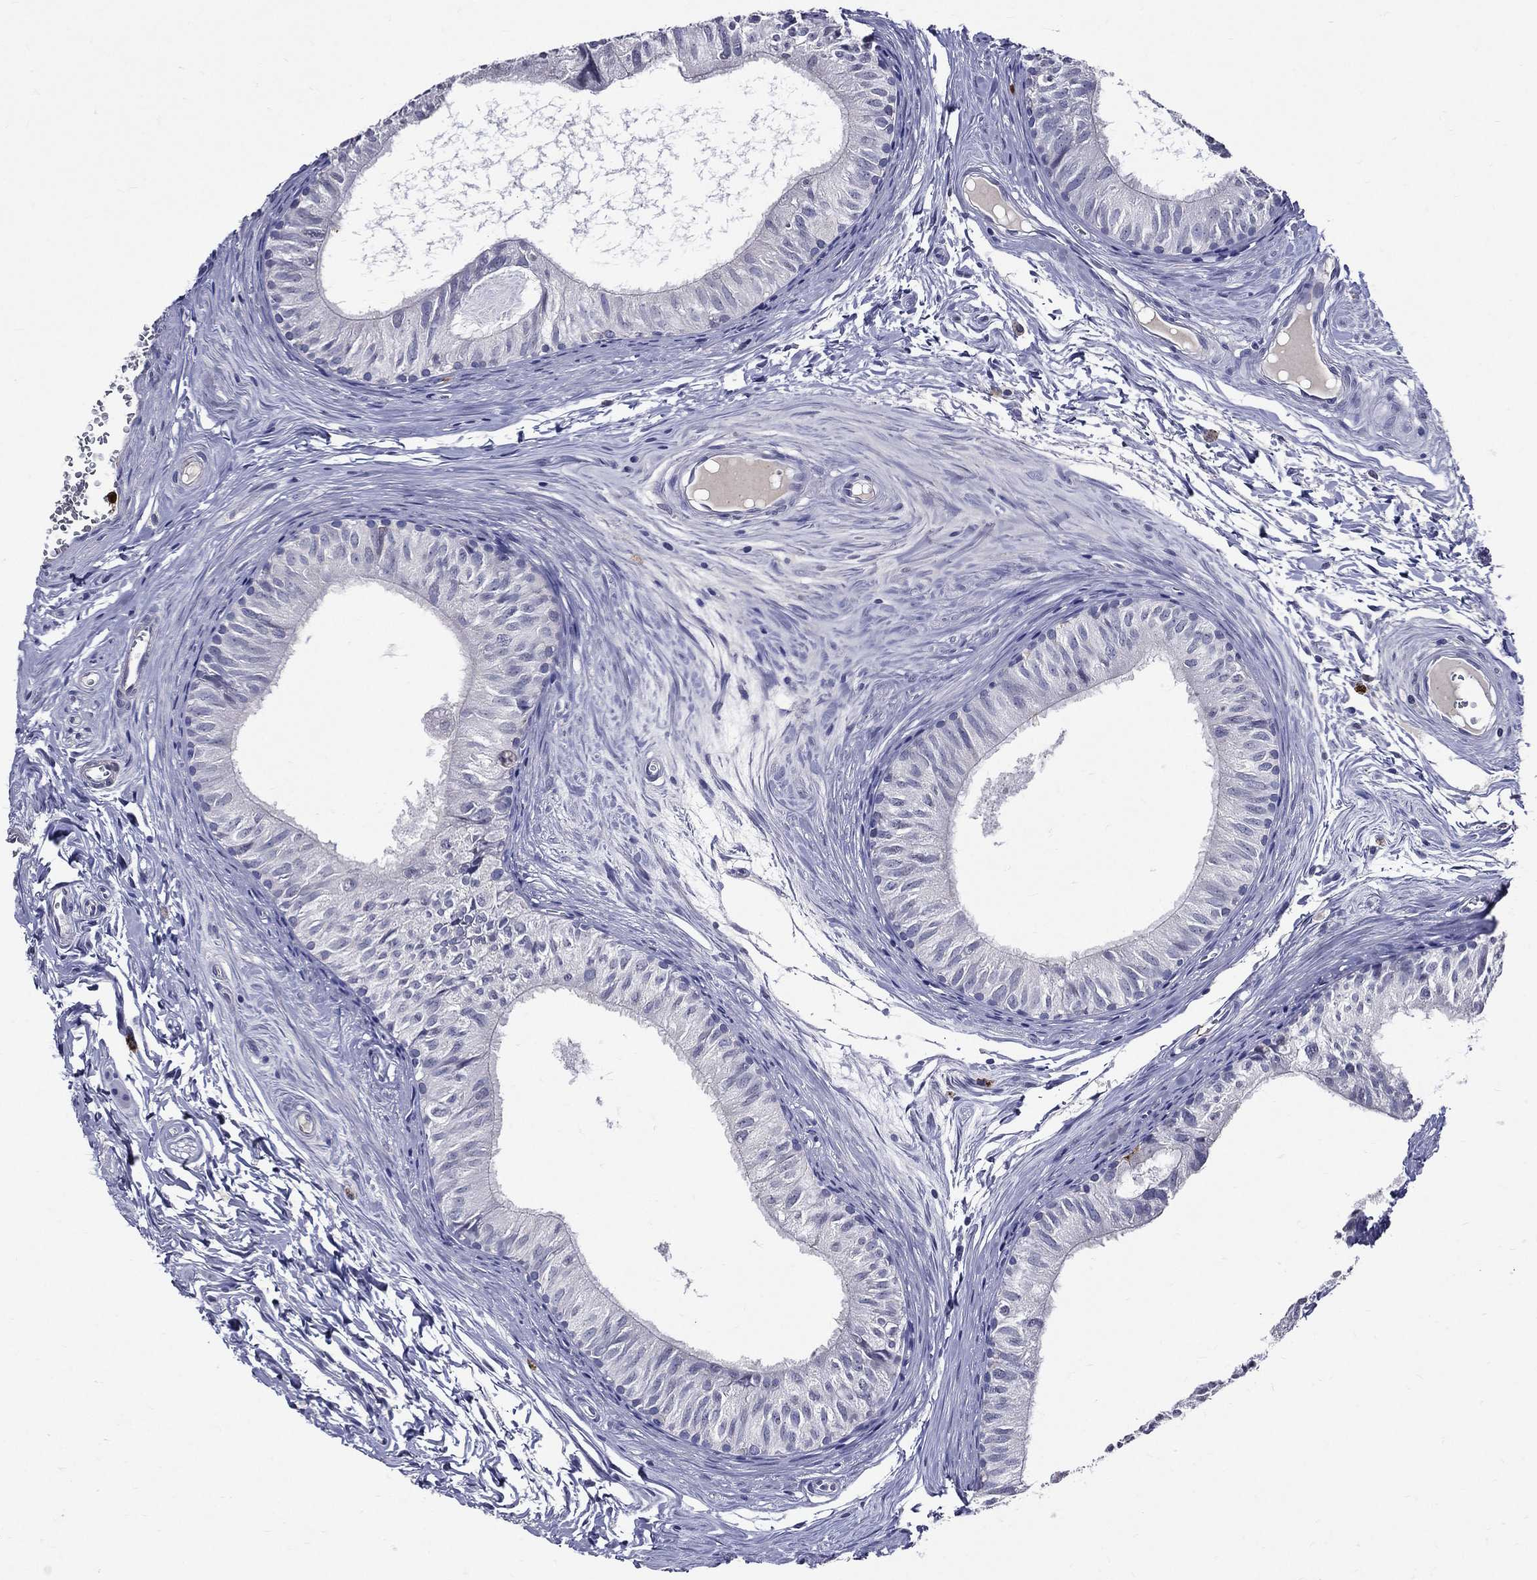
{"staining": {"intensity": "negative", "quantity": "none", "location": "none"}, "tissue": "epididymis", "cell_type": "Glandular cells", "image_type": "normal", "snomed": [{"axis": "morphology", "description": "Normal tissue, NOS"}, {"axis": "topography", "description": "Epididymis"}], "caption": "DAB immunohistochemical staining of normal epididymis displays no significant positivity in glandular cells.", "gene": "GPR171", "patient": {"sex": "male", "age": 52}}